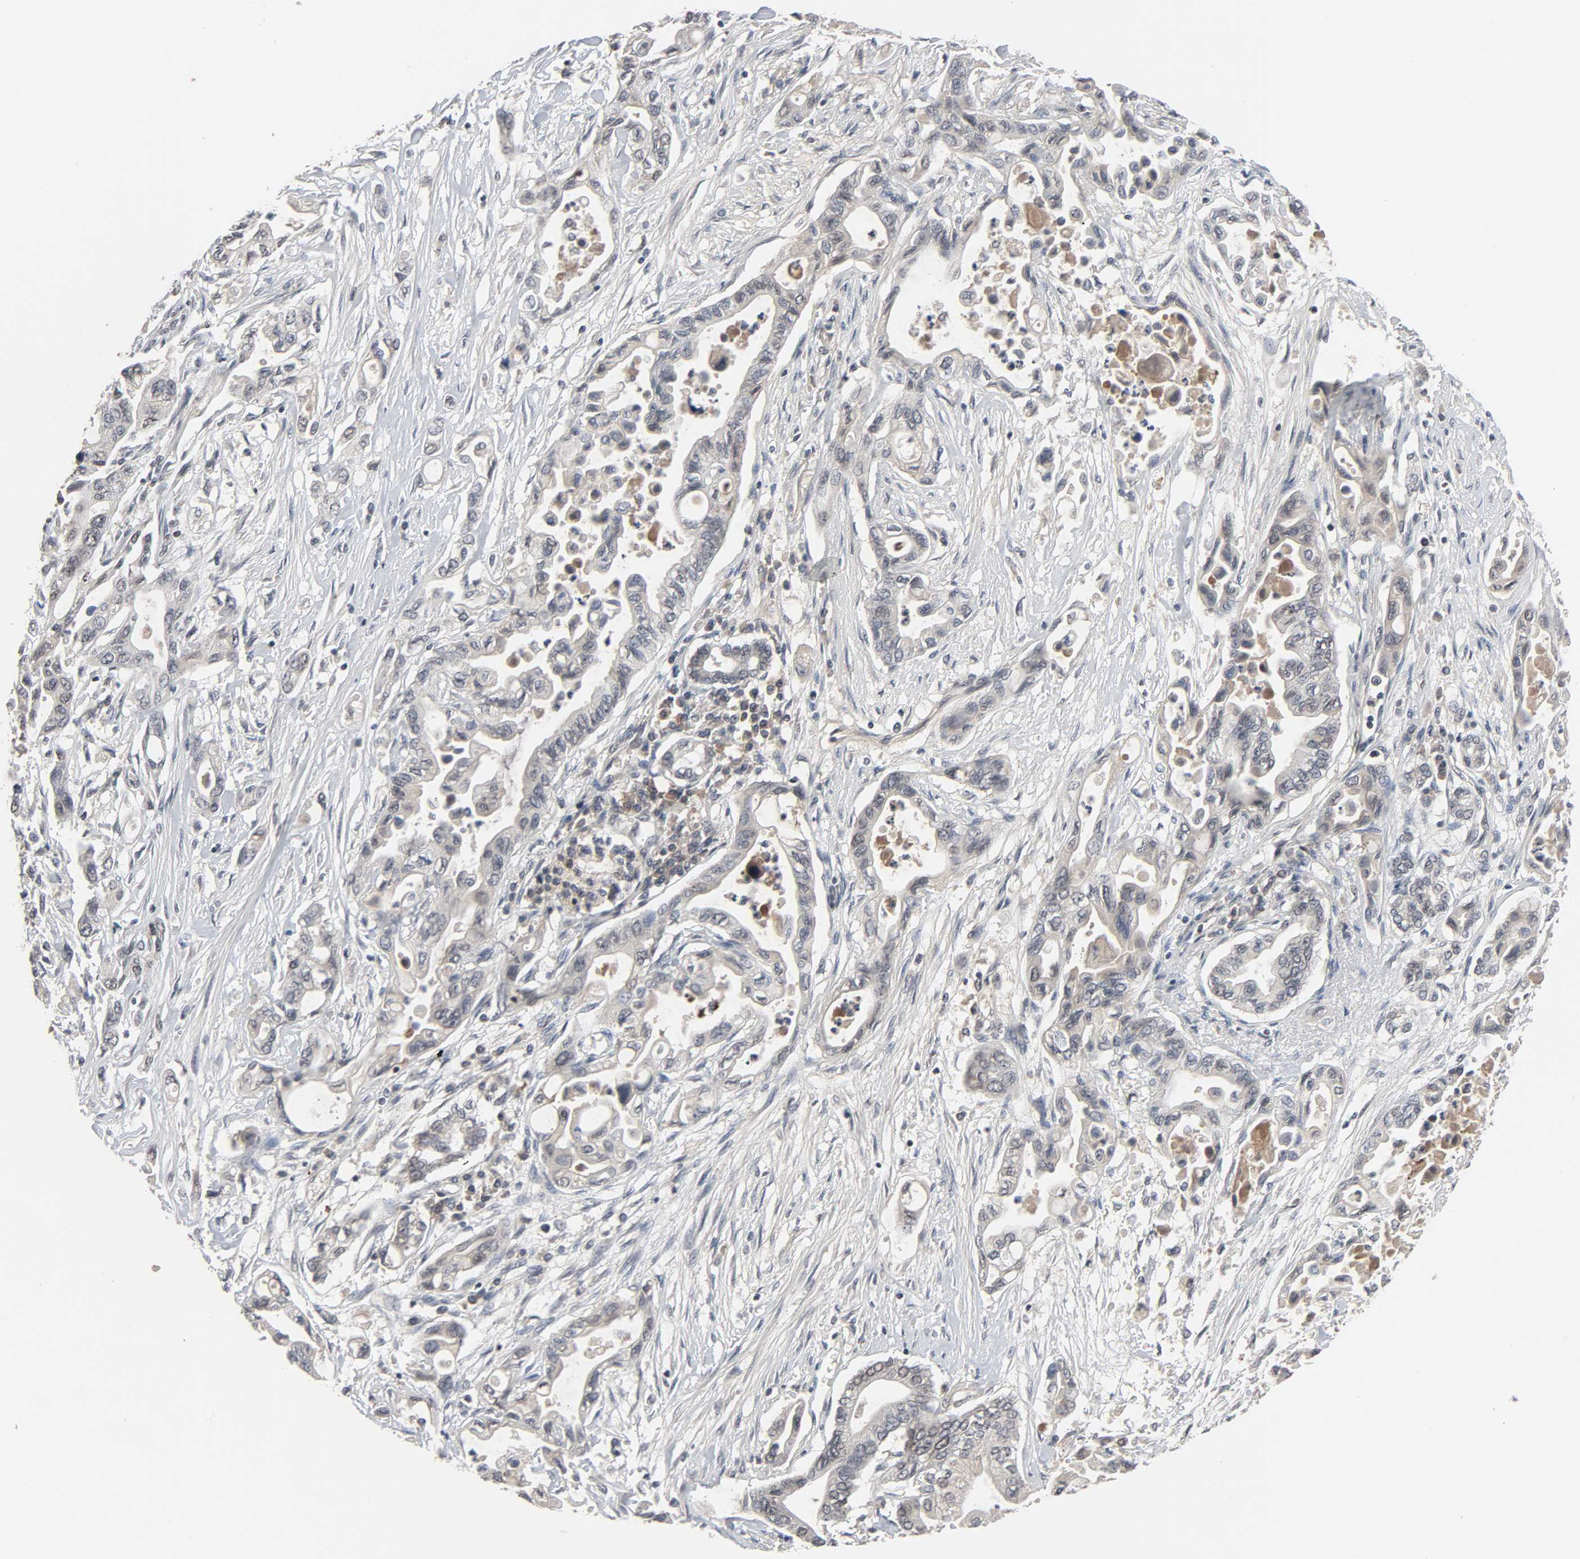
{"staining": {"intensity": "negative", "quantity": "none", "location": "none"}, "tissue": "pancreatic cancer", "cell_type": "Tumor cells", "image_type": "cancer", "snomed": [{"axis": "morphology", "description": "Adenocarcinoma, NOS"}, {"axis": "topography", "description": "Pancreas"}], "caption": "DAB (3,3'-diaminobenzidine) immunohistochemical staining of human adenocarcinoma (pancreatic) reveals no significant positivity in tumor cells. The staining was performed using DAB to visualize the protein expression in brown, while the nuclei were stained in blue with hematoxylin (Magnification: 20x).", "gene": "MT3", "patient": {"sex": "female", "age": 57}}